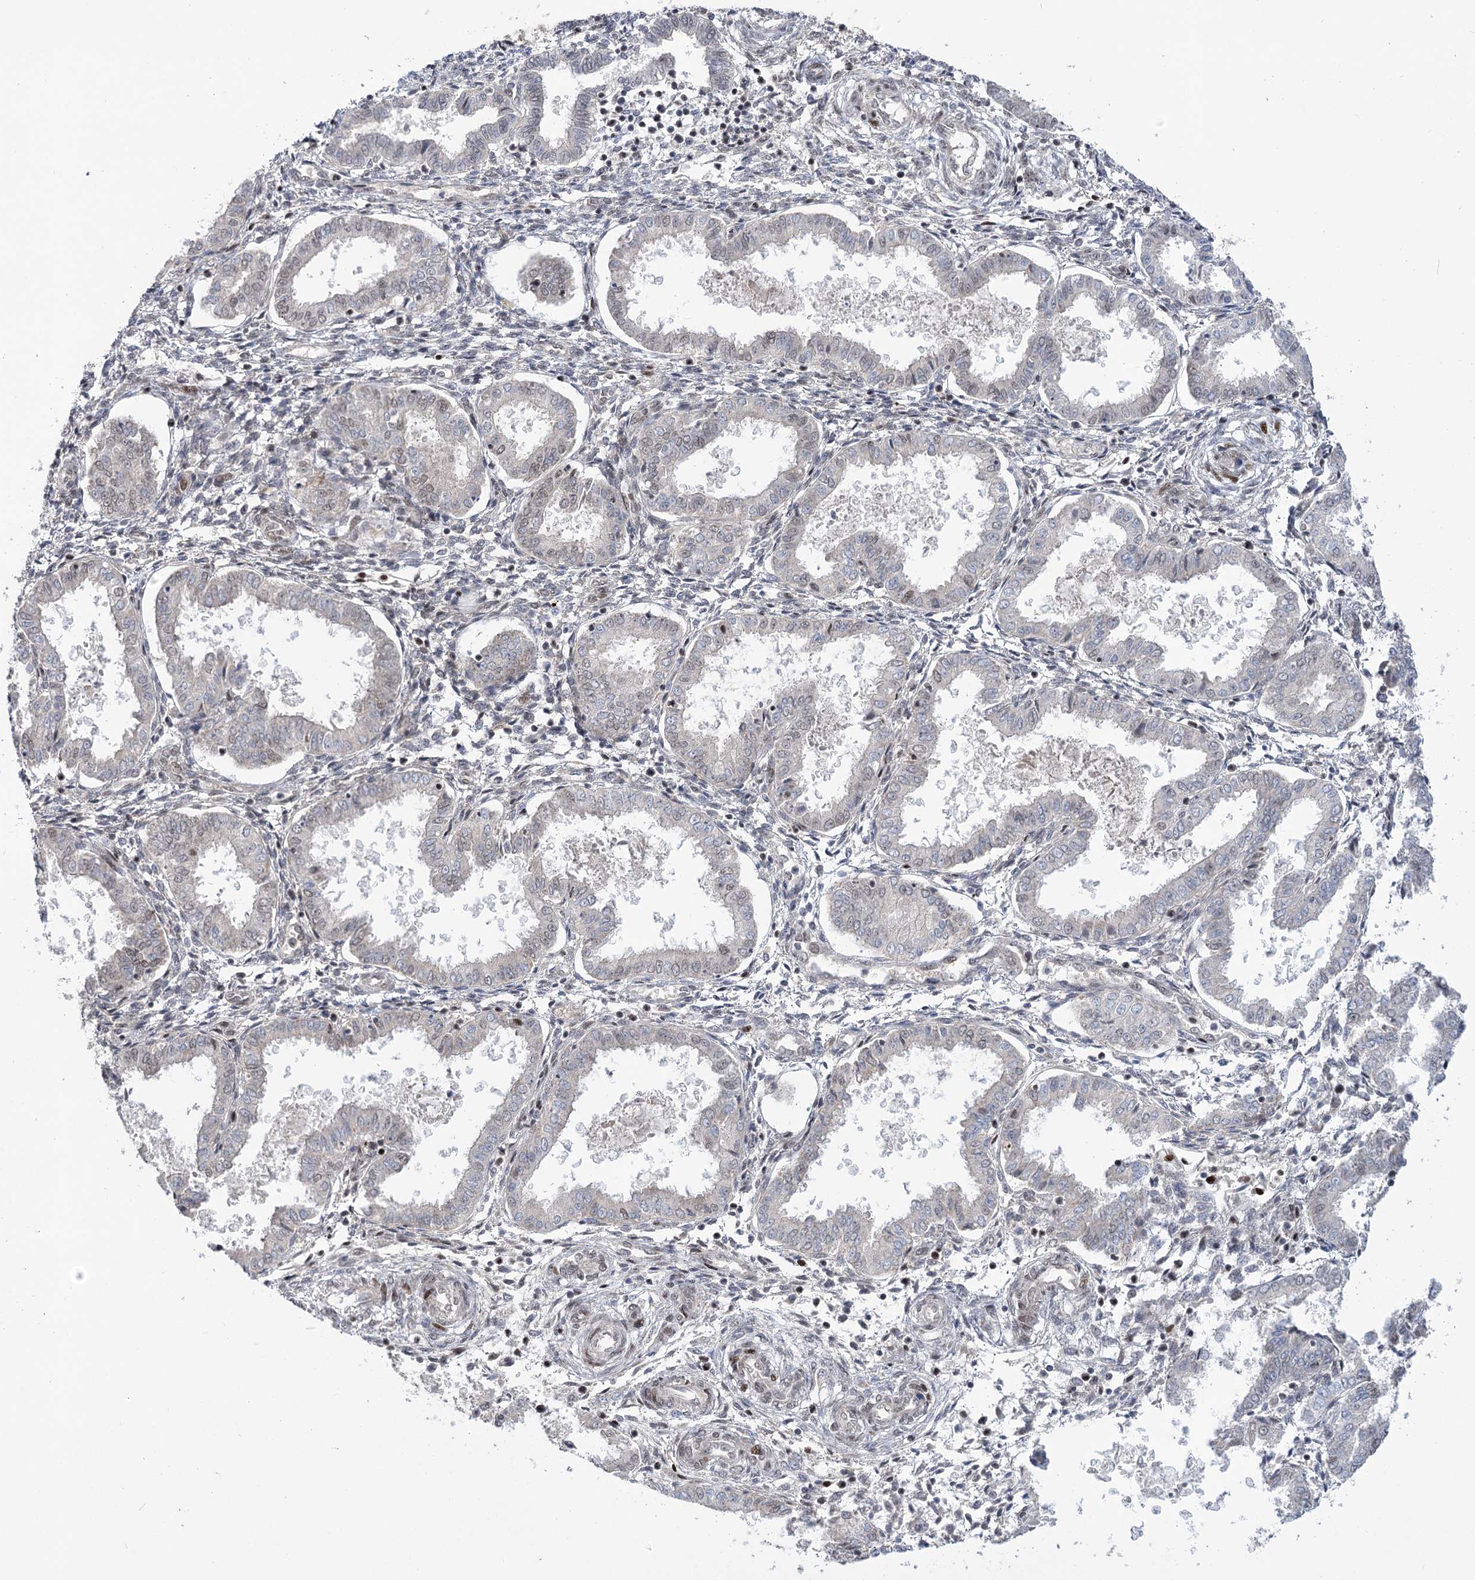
{"staining": {"intensity": "moderate", "quantity": "<25%", "location": "nuclear"}, "tissue": "endometrium", "cell_type": "Cells in endometrial stroma", "image_type": "normal", "snomed": [{"axis": "morphology", "description": "Normal tissue, NOS"}, {"axis": "topography", "description": "Endometrium"}], "caption": "Endometrium stained for a protein shows moderate nuclear positivity in cells in endometrial stroma. The staining was performed using DAB (3,3'-diaminobenzidine), with brown indicating positive protein expression. Nuclei are stained blue with hematoxylin.", "gene": "HELQ", "patient": {"sex": "female", "age": 33}}